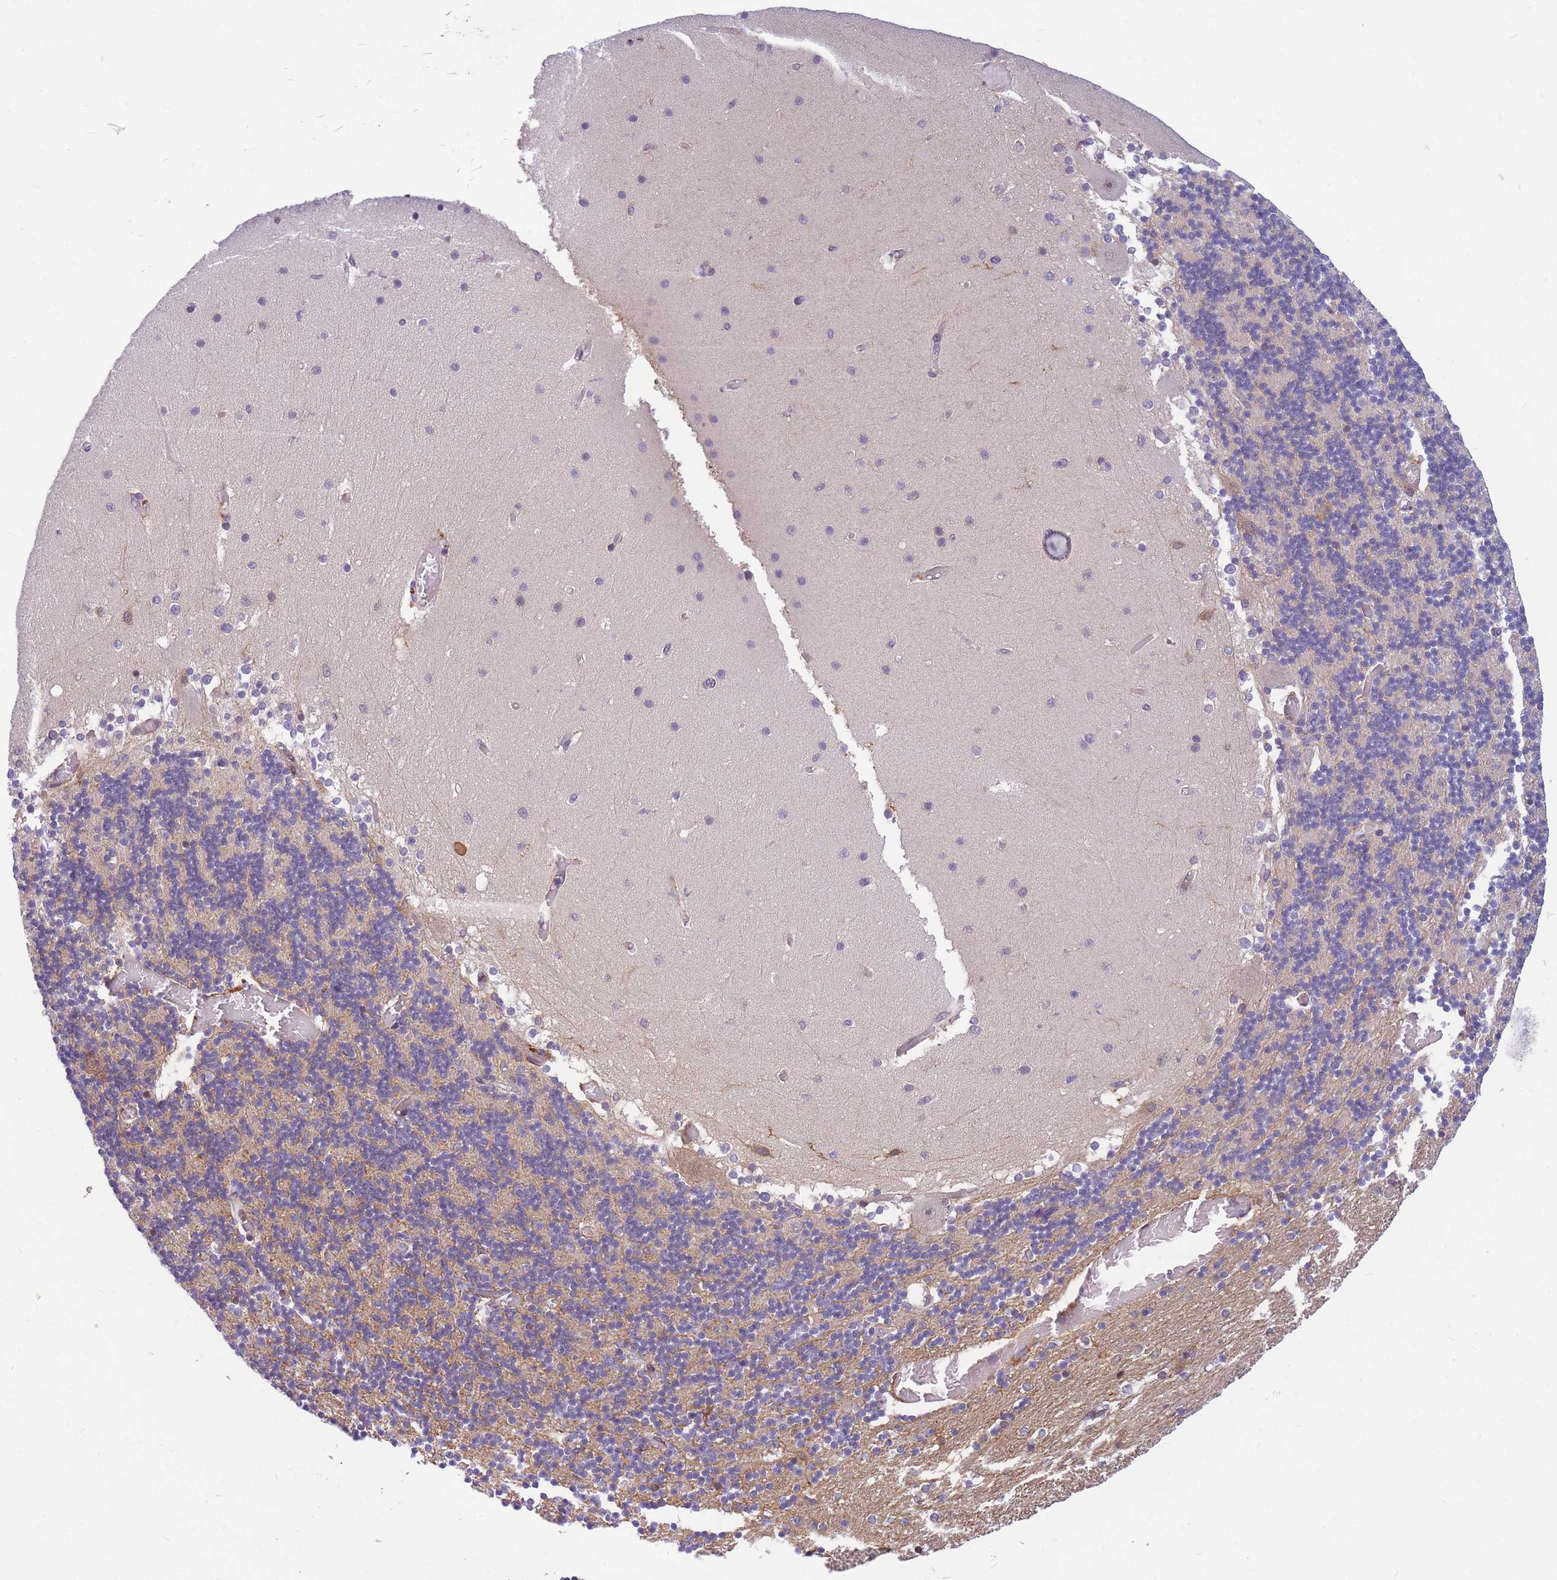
{"staining": {"intensity": "moderate", "quantity": "<25%", "location": "cytoplasmic/membranous"}, "tissue": "cerebellum", "cell_type": "Cells in granular layer", "image_type": "normal", "snomed": [{"axis": "morphology", "description": "Normal tissue, NOS"}, {"axis": "topography", "description": "Cerebellum"}], "caption": "Immunohistochemical staining of benign cerebellum reveals <25% levels of moderate cytoplasmic/membranous protein expression in about <25% of cells in granular layer.", "gene": "CRACD", "patient": {"sex": "female", "age": 28}}